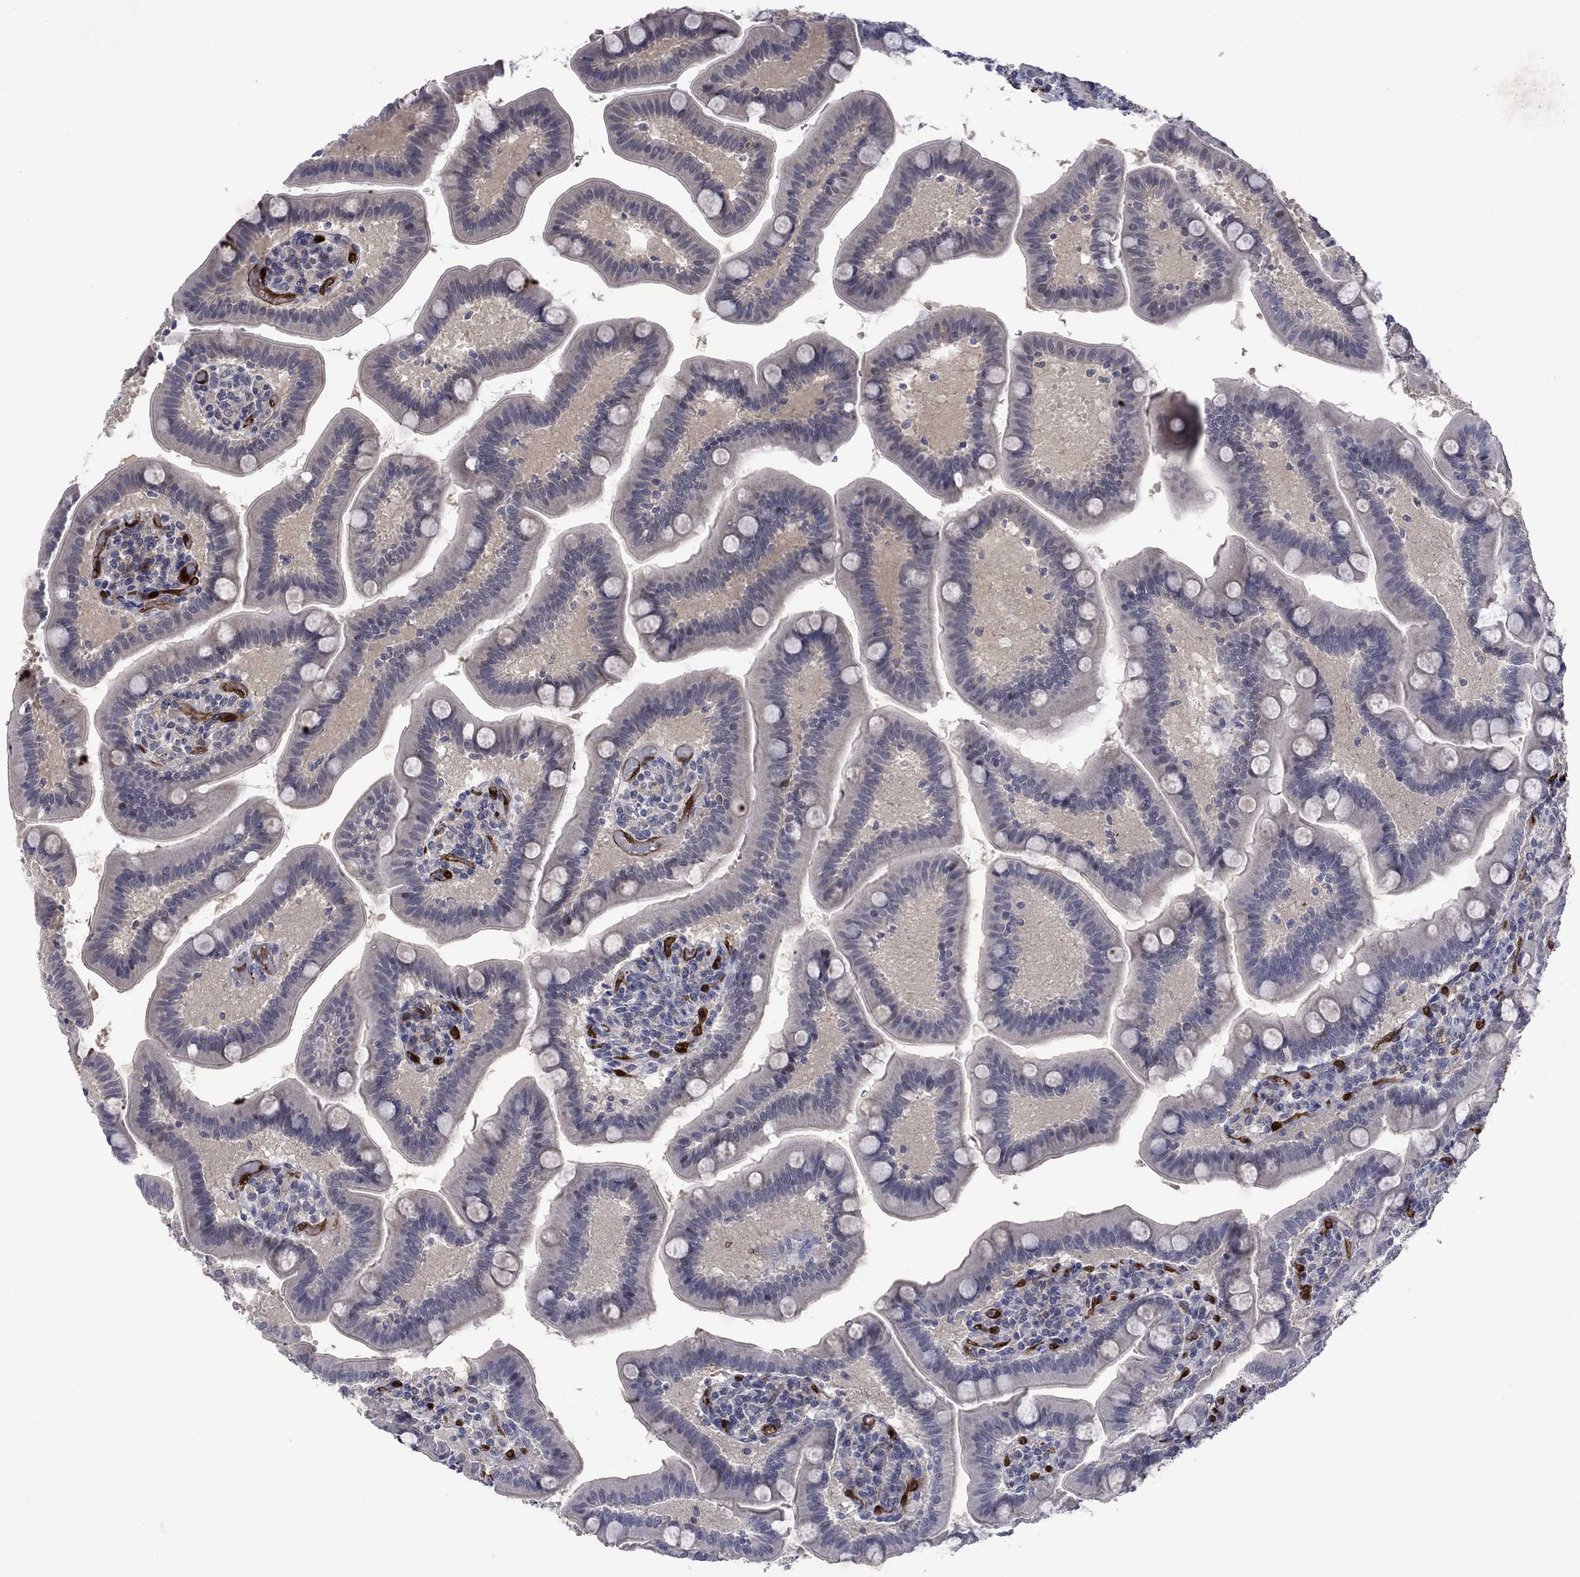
{"staining": {"intensity": "negative", "quantity": "none", "location": "none"}, "tissue": "small intestine", "cell_type": "Glandular cells", "image_type": "normal", "snomed": [{"axis": "morphology", "description": "Normal tissue, NOS"}, {"axis": "topography", "description": "Small intestine"}], "caption": "The immunohistochemistry (IHC) histopathology image has no significant expression in glandular cells of small intestine.", "gene": "AGL", "patient": {"sex": "male", "age": 66}}